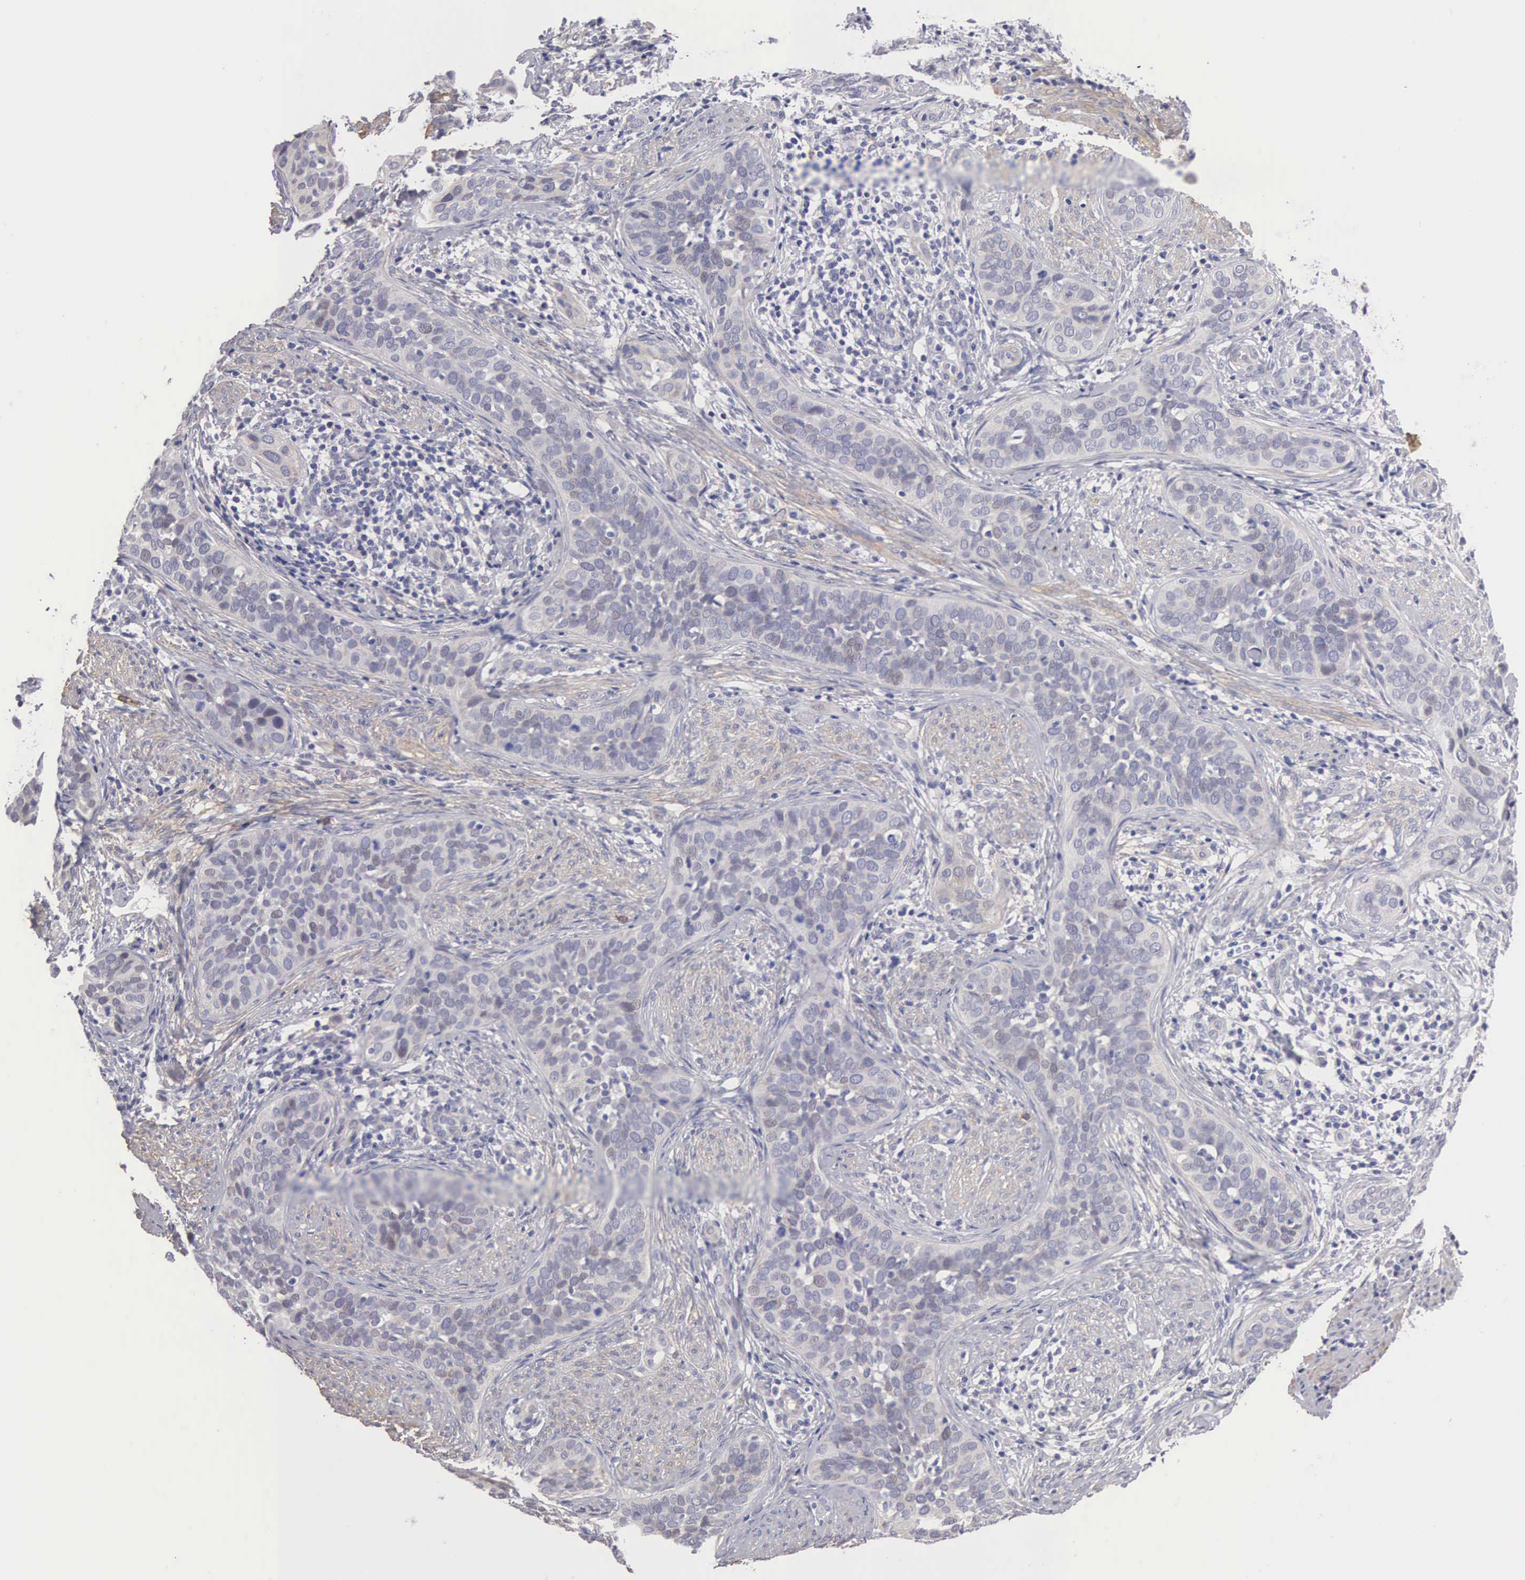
{"staining": {"intensity": "negative", "quantity": "none", "location": "none"}, "tissue": "cervical cancer", "cell_type": "Tumor cells", "image_type": "cancer", "snomed": [{"axis": "morphology", "description": "Squamous cell carcinoma, NOS"}, {"axis": "topography", "description": "Cervix"}], "caption": "Human cervical cancer stained for a protein using IHC exhibits no staining in tumor cells.", "gene": "ELFN2", "patient": {"sex": "female", "age": 31}}